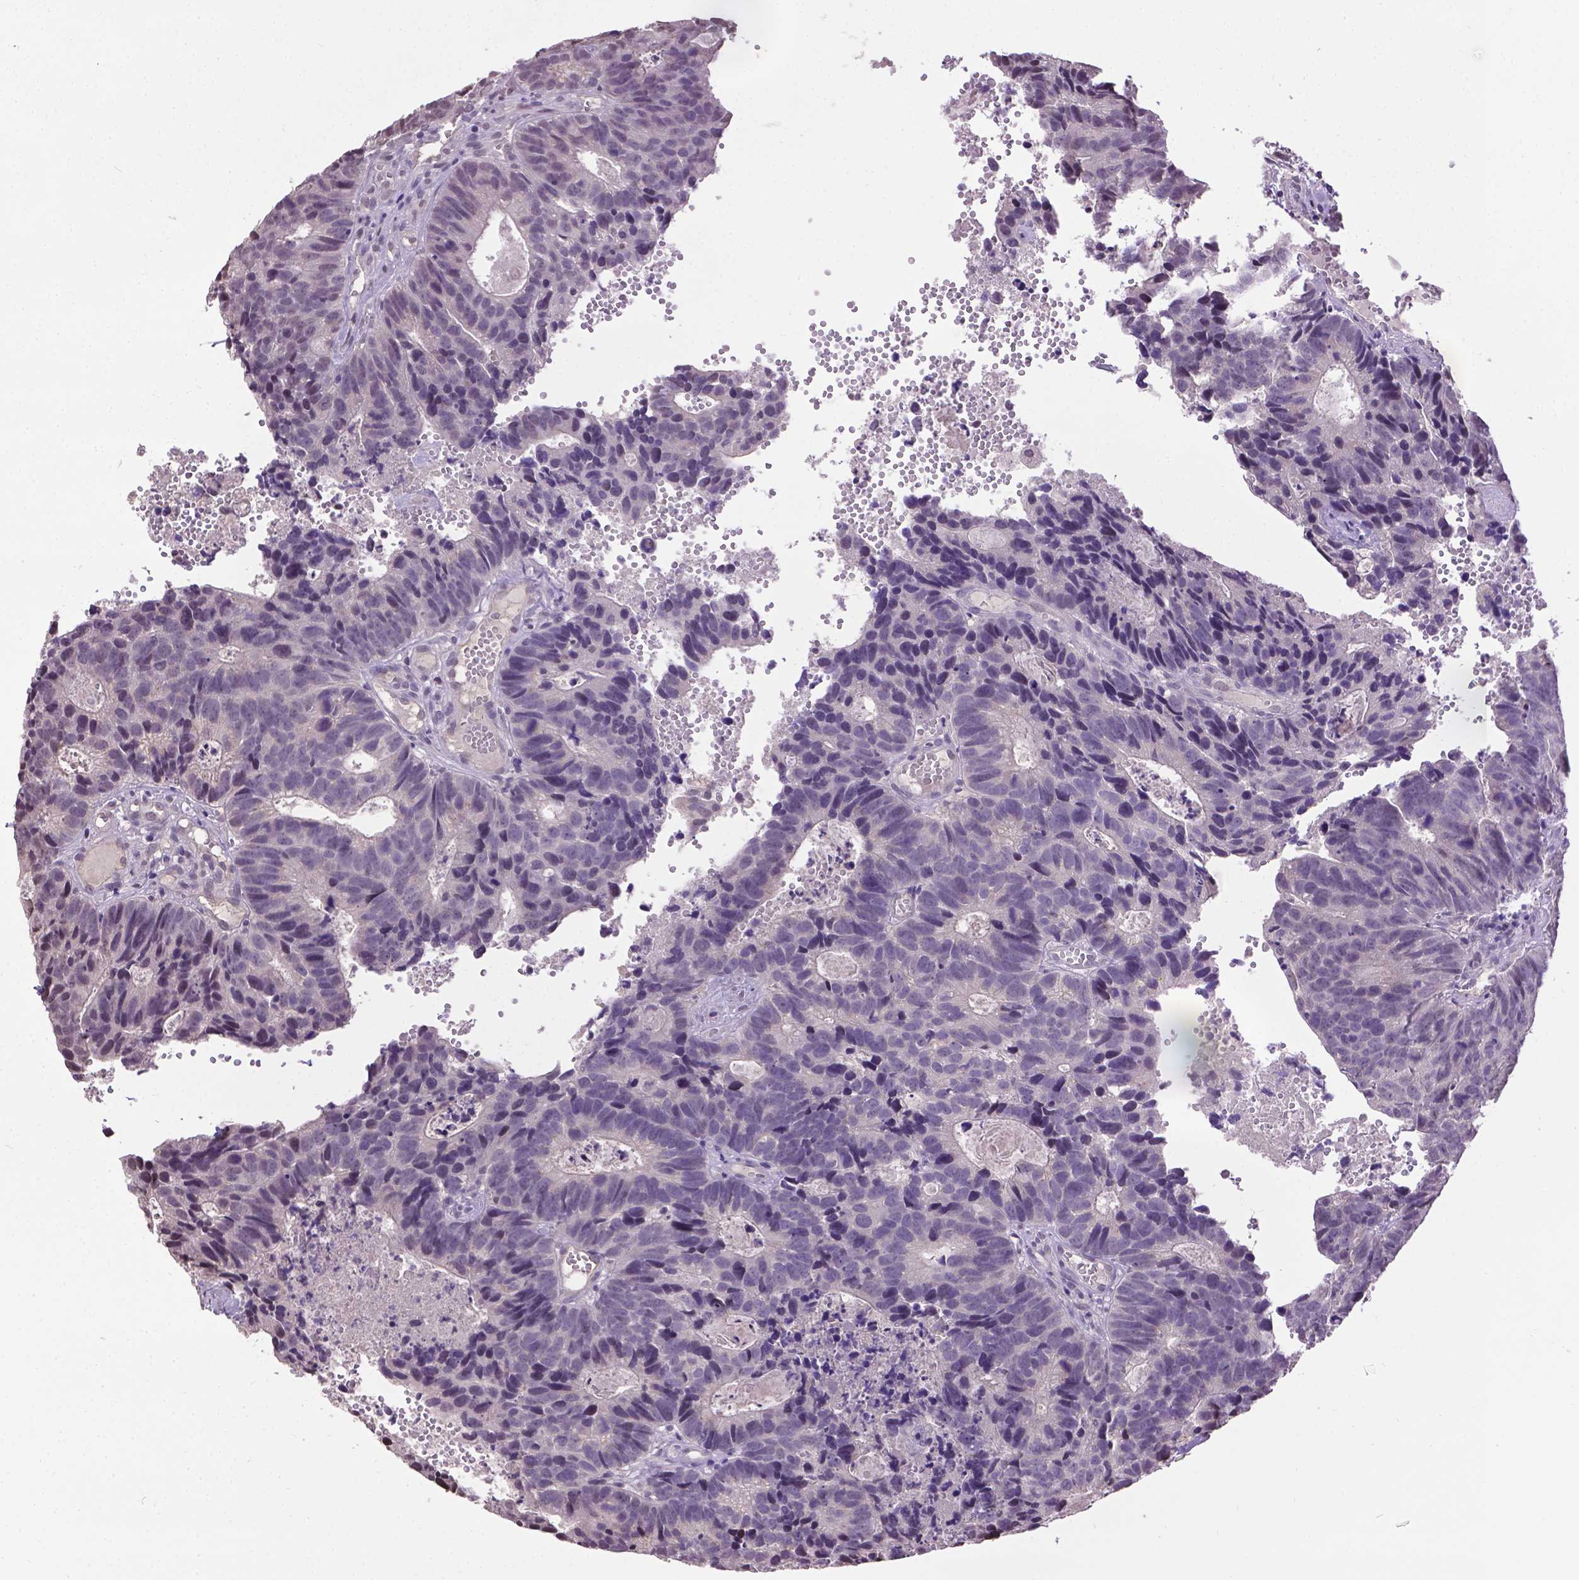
{"staining": {"intensity": "negative", "quantity": "none", "location": "none"}, "tissue": "head and neck cancer", "cell_type": "Tumor cells", "image_type": "cancer", "snomed": [{"axis": "morphology", "description": "Adenocarcinoma, NOS"}, {"axis": "topography", "description": "Head-Neck"}], "caption": "A photomicrograph of human head and neck adenocarcinoma is negative for staining in tumor cells.", "gene": "CPM", "patient": {"sex": "male", "age": 62}}